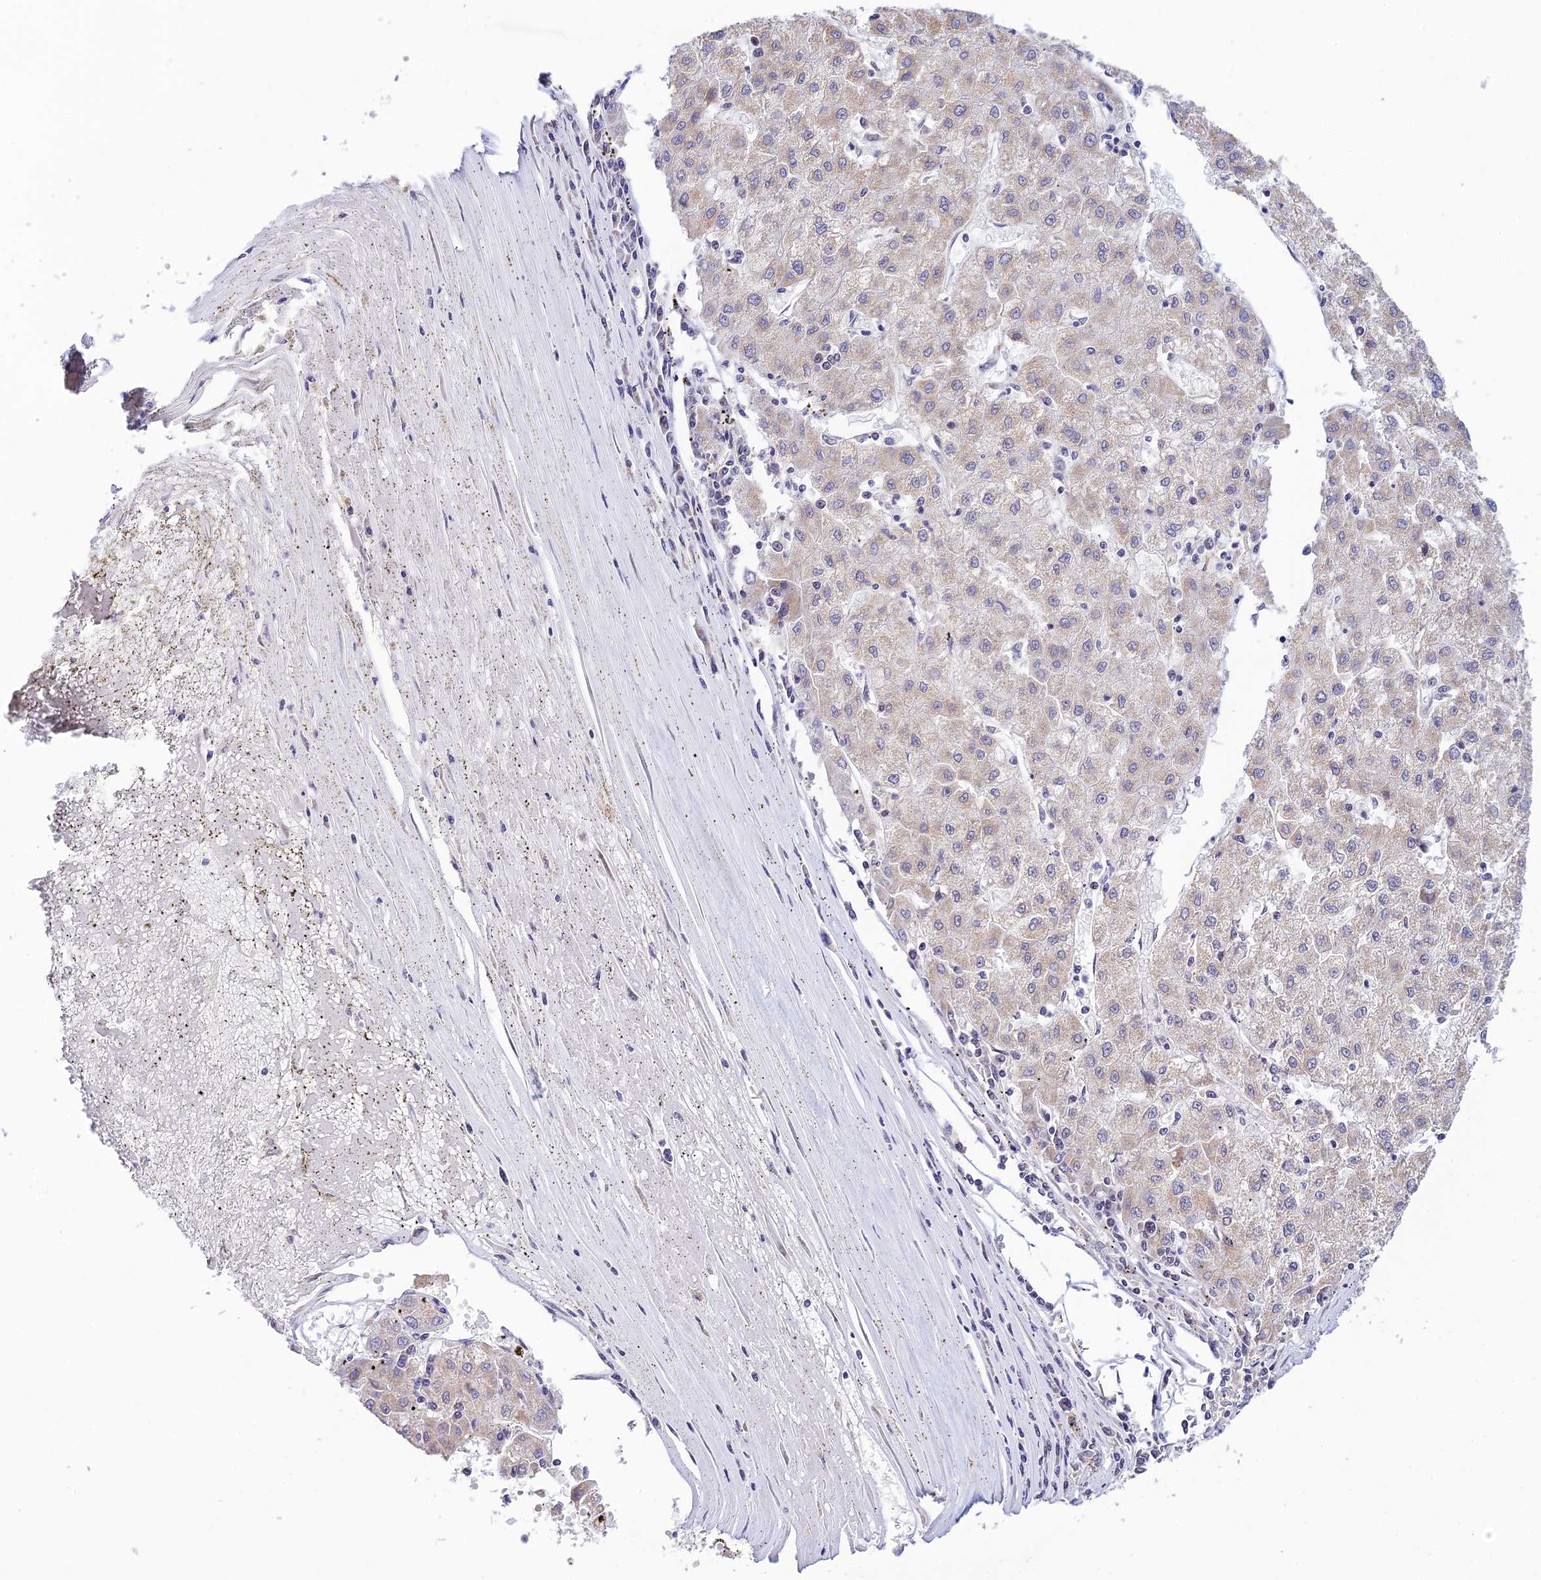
{"staining": {"intensity": "weak", "quantity": "<25%", "location": "cytoplasmic/membranous"}, "tissue": "liver cancer", "cell_type": "Tumor cells", "image_type": "cancer", "snomed": [{"axis": "morphology", "description": "Carcinoma, Hepatocellular, NOS"}, {"axis": "topography", "description": "Liver"}], "caption": "Liver cancer (hepatocellular carcinoma) was stained to show a protein in brown. There is no significant staining in tumor cells.", "gene": "C2orf49", "patient": {"sex": "male", "age": 72}}